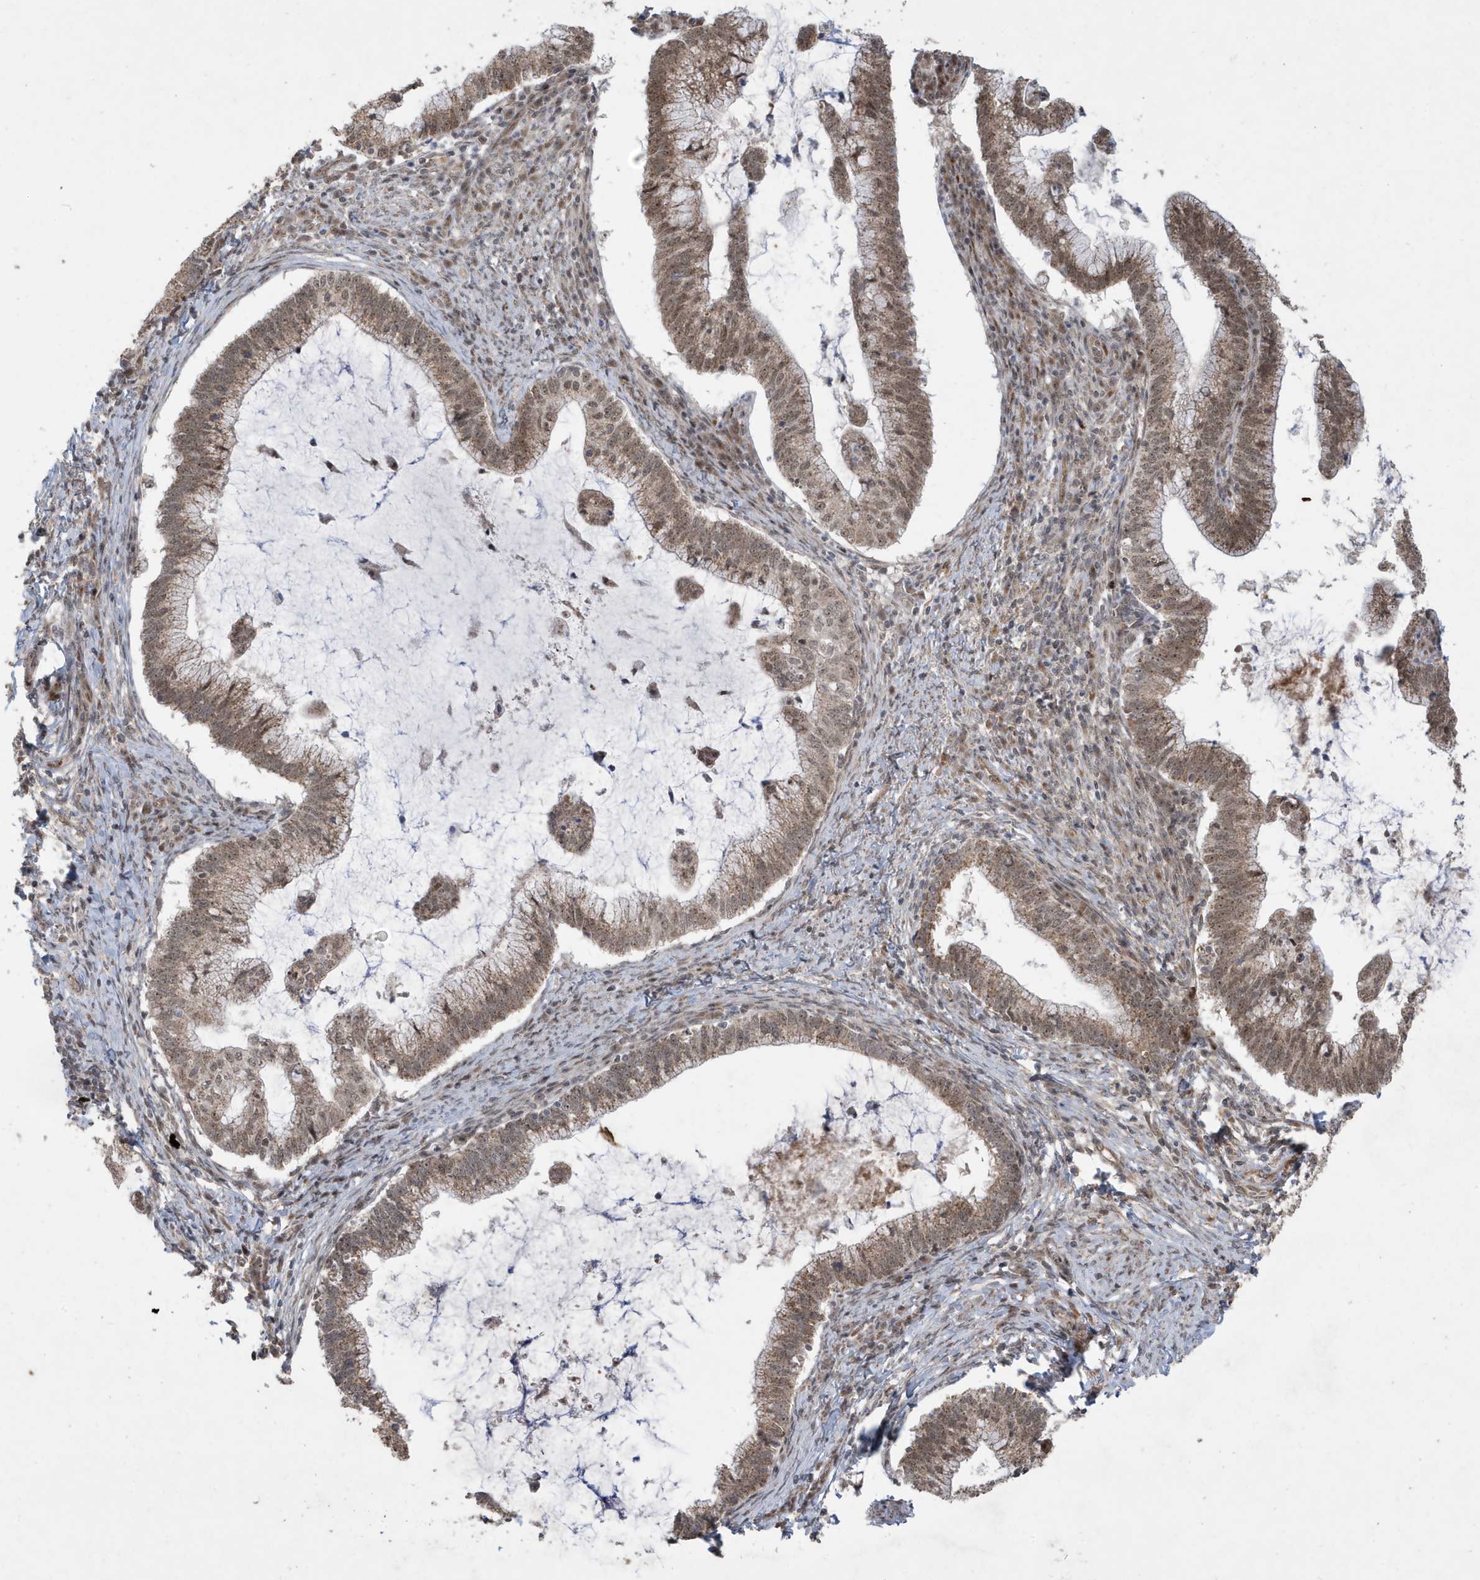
{"staining": {"intensity": "weak", "quantity": ">75%", "location": "cytoplasmic/membranous,nuclear"}, "tissue": "cervical cancer", "cell_type": "Tumor cells", "image_type": "cancer", "snomed": [{"axis": "morphology", "description": "Adenocarcinoma, NOS"}, {"axis": "topography", "description": "Cervix"}], "caption": "Cervical cancer tissue reveals weak cytoplasmic/membranous and nuclear positivity in approximately >75% of tumor cells, visualized by immunohistochemistry. (Stains: DAB in brown, nuclei in blue, Microscopy: brightfield microscopy at high magnification).", "gene": "FAM9B", "patient": {"sex": "female", "age": 36}}